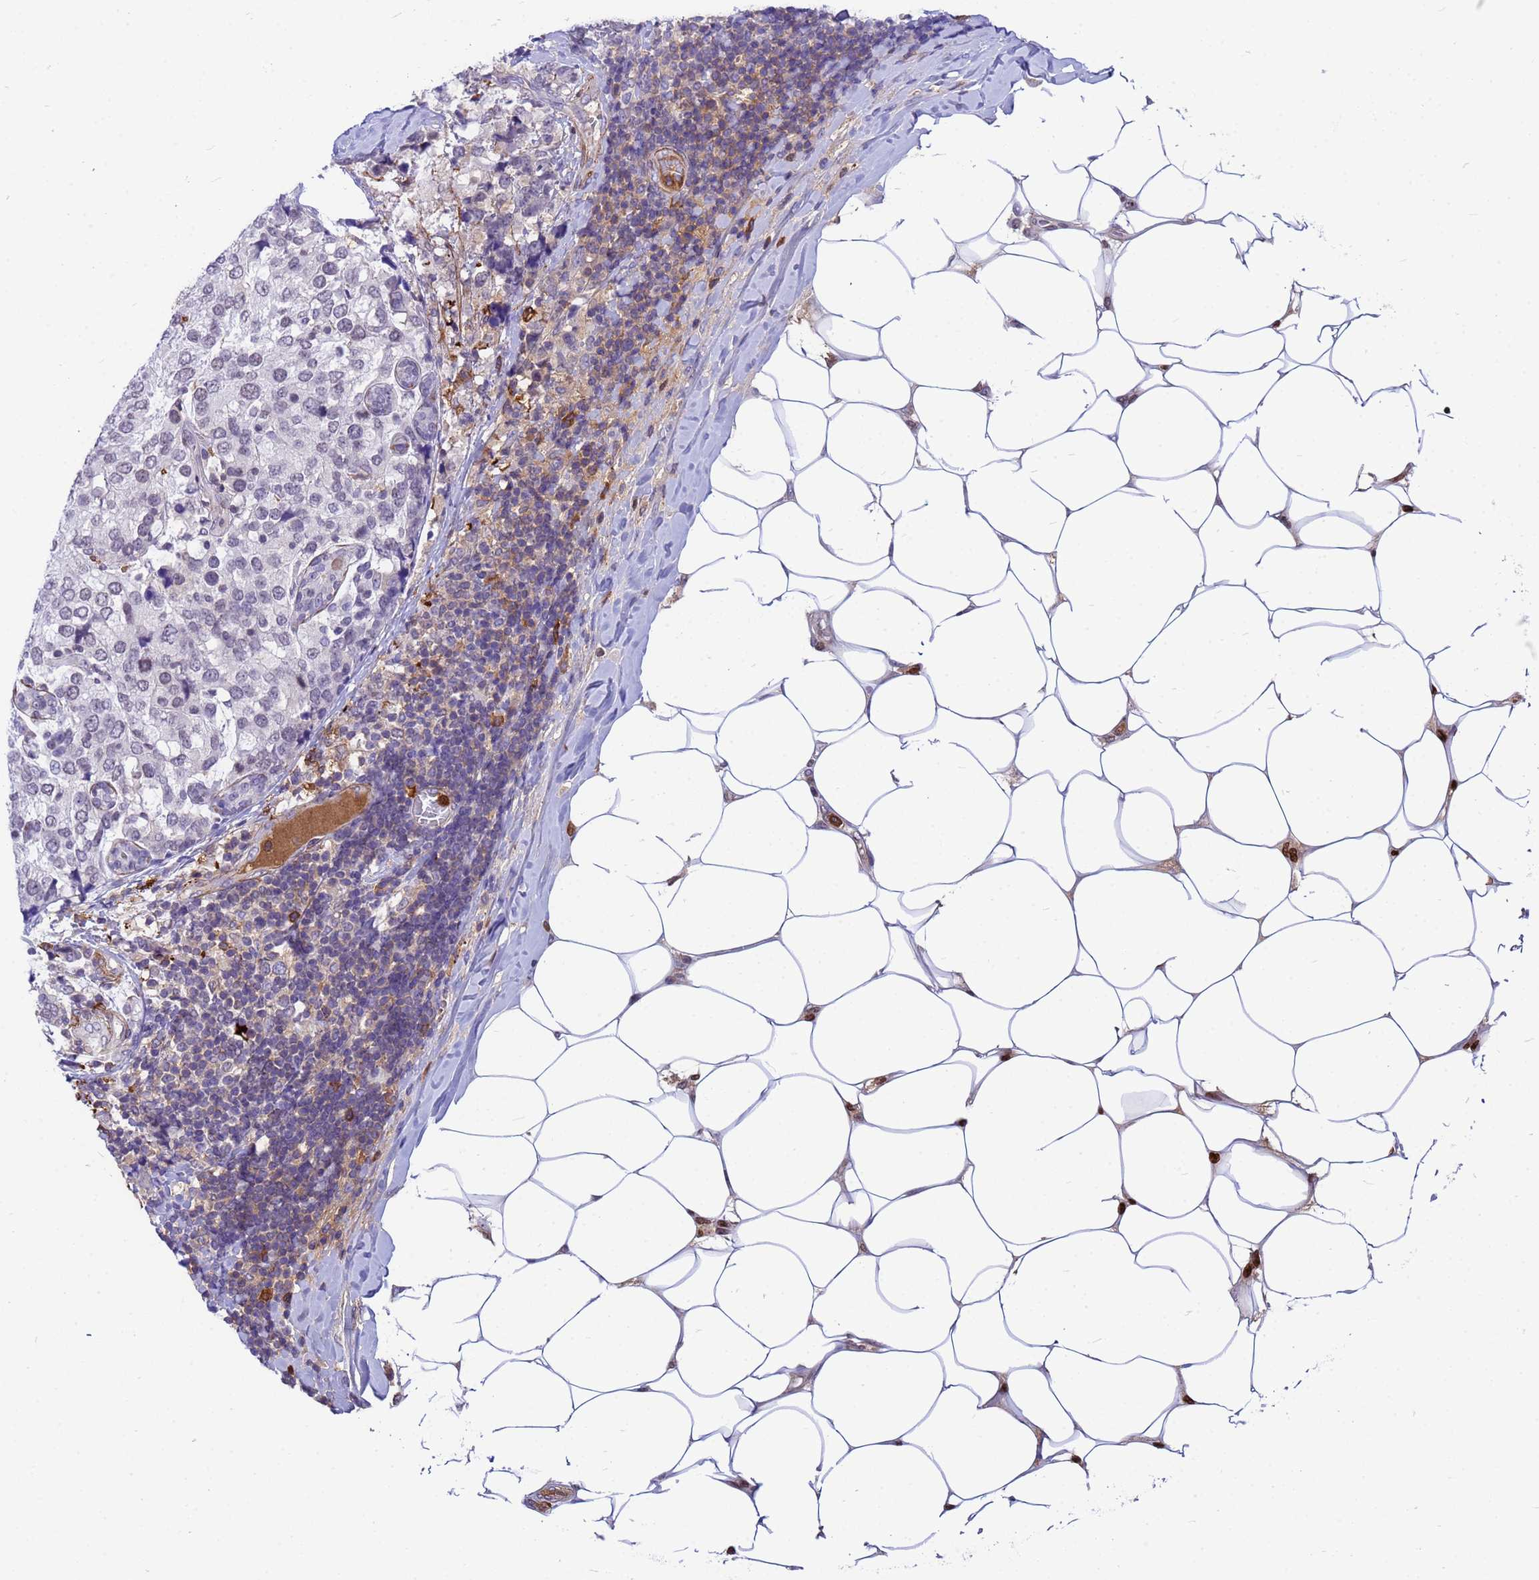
{"staining": {"intensity": "negative", "quantity": "none", "location": "none"}, "tissue": "breast cancer", "cell_type": "Tumor cells", "image_type": "cancer", "snomed": [{"axis": "morphology", "description": "Lobular carcinoma"}, {"axis": "topography", "description": "Breast"}], "caption": "DAB (3,3'-diaminobenzidine) immunohistochemical staining of human breast lobular carcinoma demonstrates no significant staining in tumor cells. (DAB (3,3'-diaminobenzidine) immunohistochemistry with hematoxylin counter stain).", "gene": "ORM1", "patient": {"sex": "female", "age": 59}}